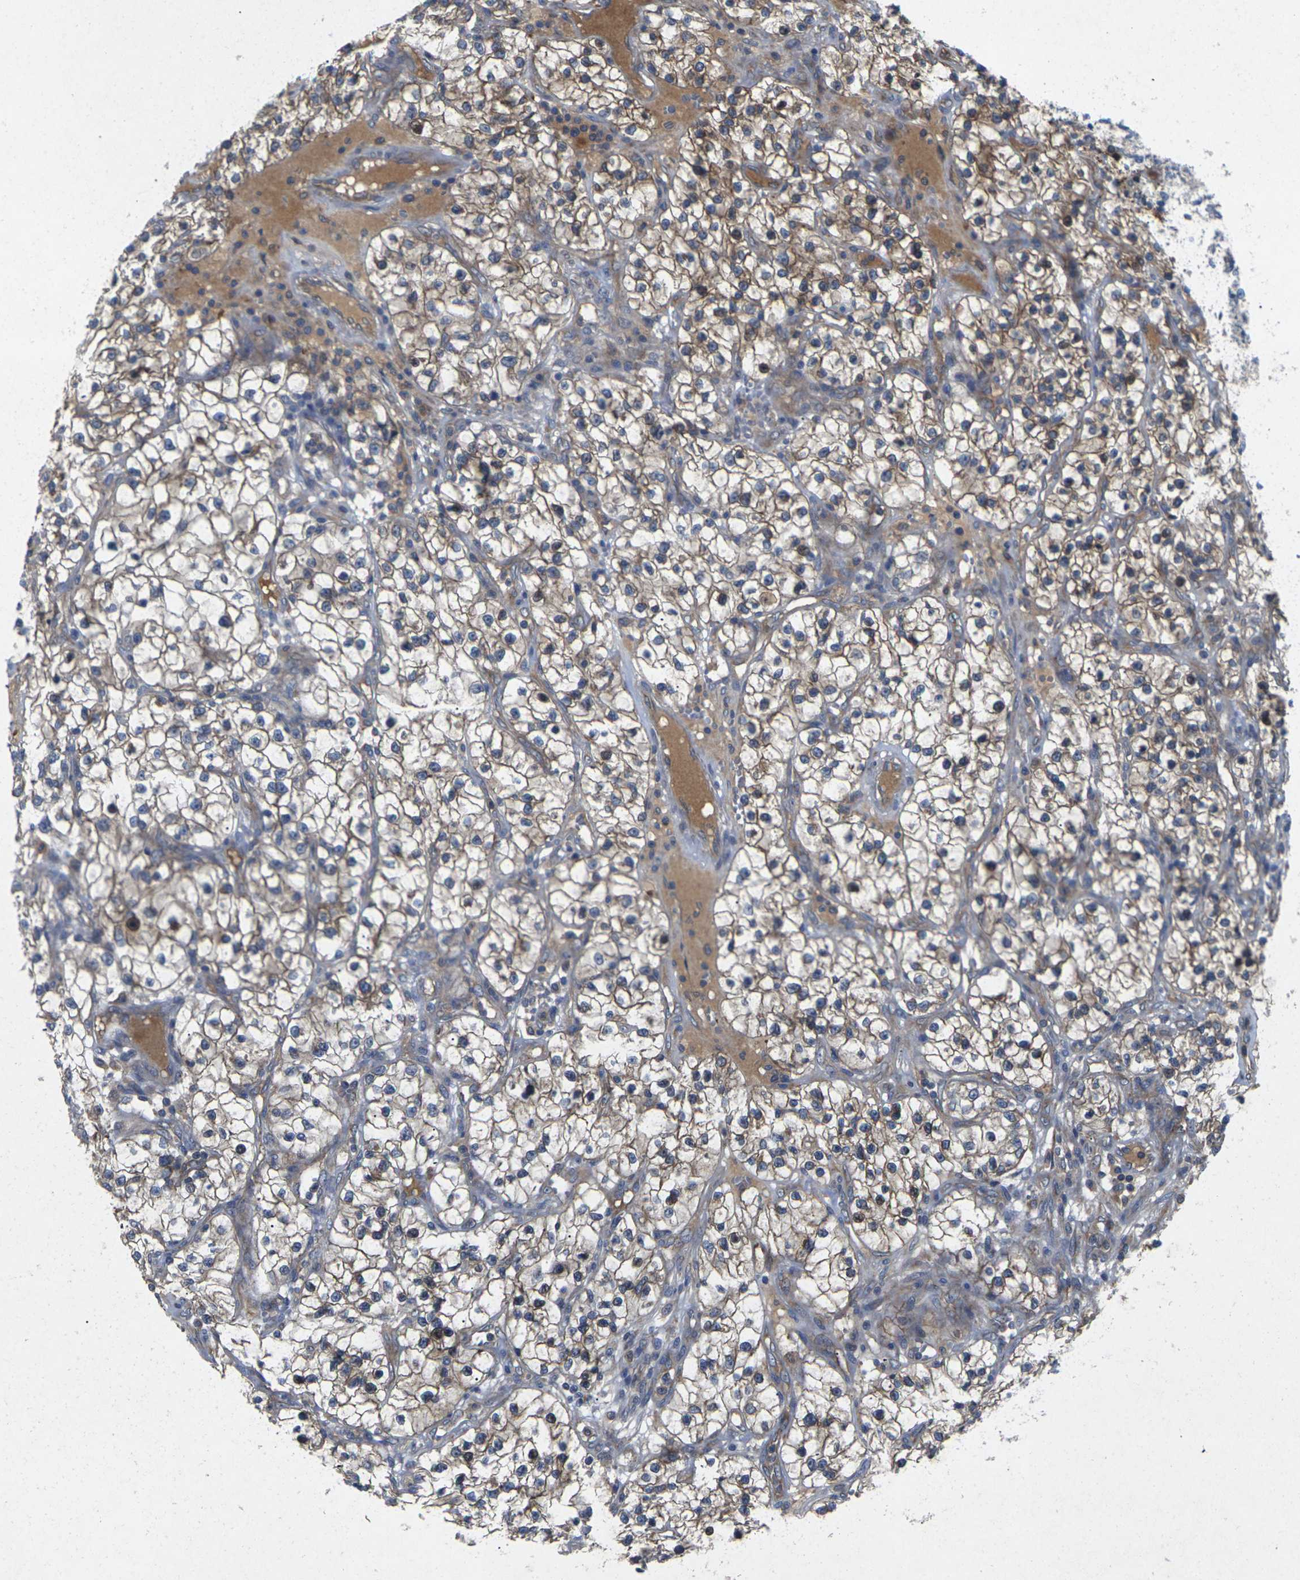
{"staining": {"intensity": "moderate", "quantity": ">75%", "location": "cytoplasmic/membranous"}, "tissue": "renal cancer", "cell_type": "Tumor cells", "image_type": "cancer", "snomed": [{"axis": "morphology", "description": "Adenocarcinoma, NOS"}, {"axis": "topography", "description": "Kidney"}], "caption": "The photomicrograph shows staining of adenocarcinoma (renal), revealing moderate cytoplasmic/membranous protein expression (brown color) within tumor cells.", "gene": "KIF1B", "patient": {"sex": "female", "age": 57}}